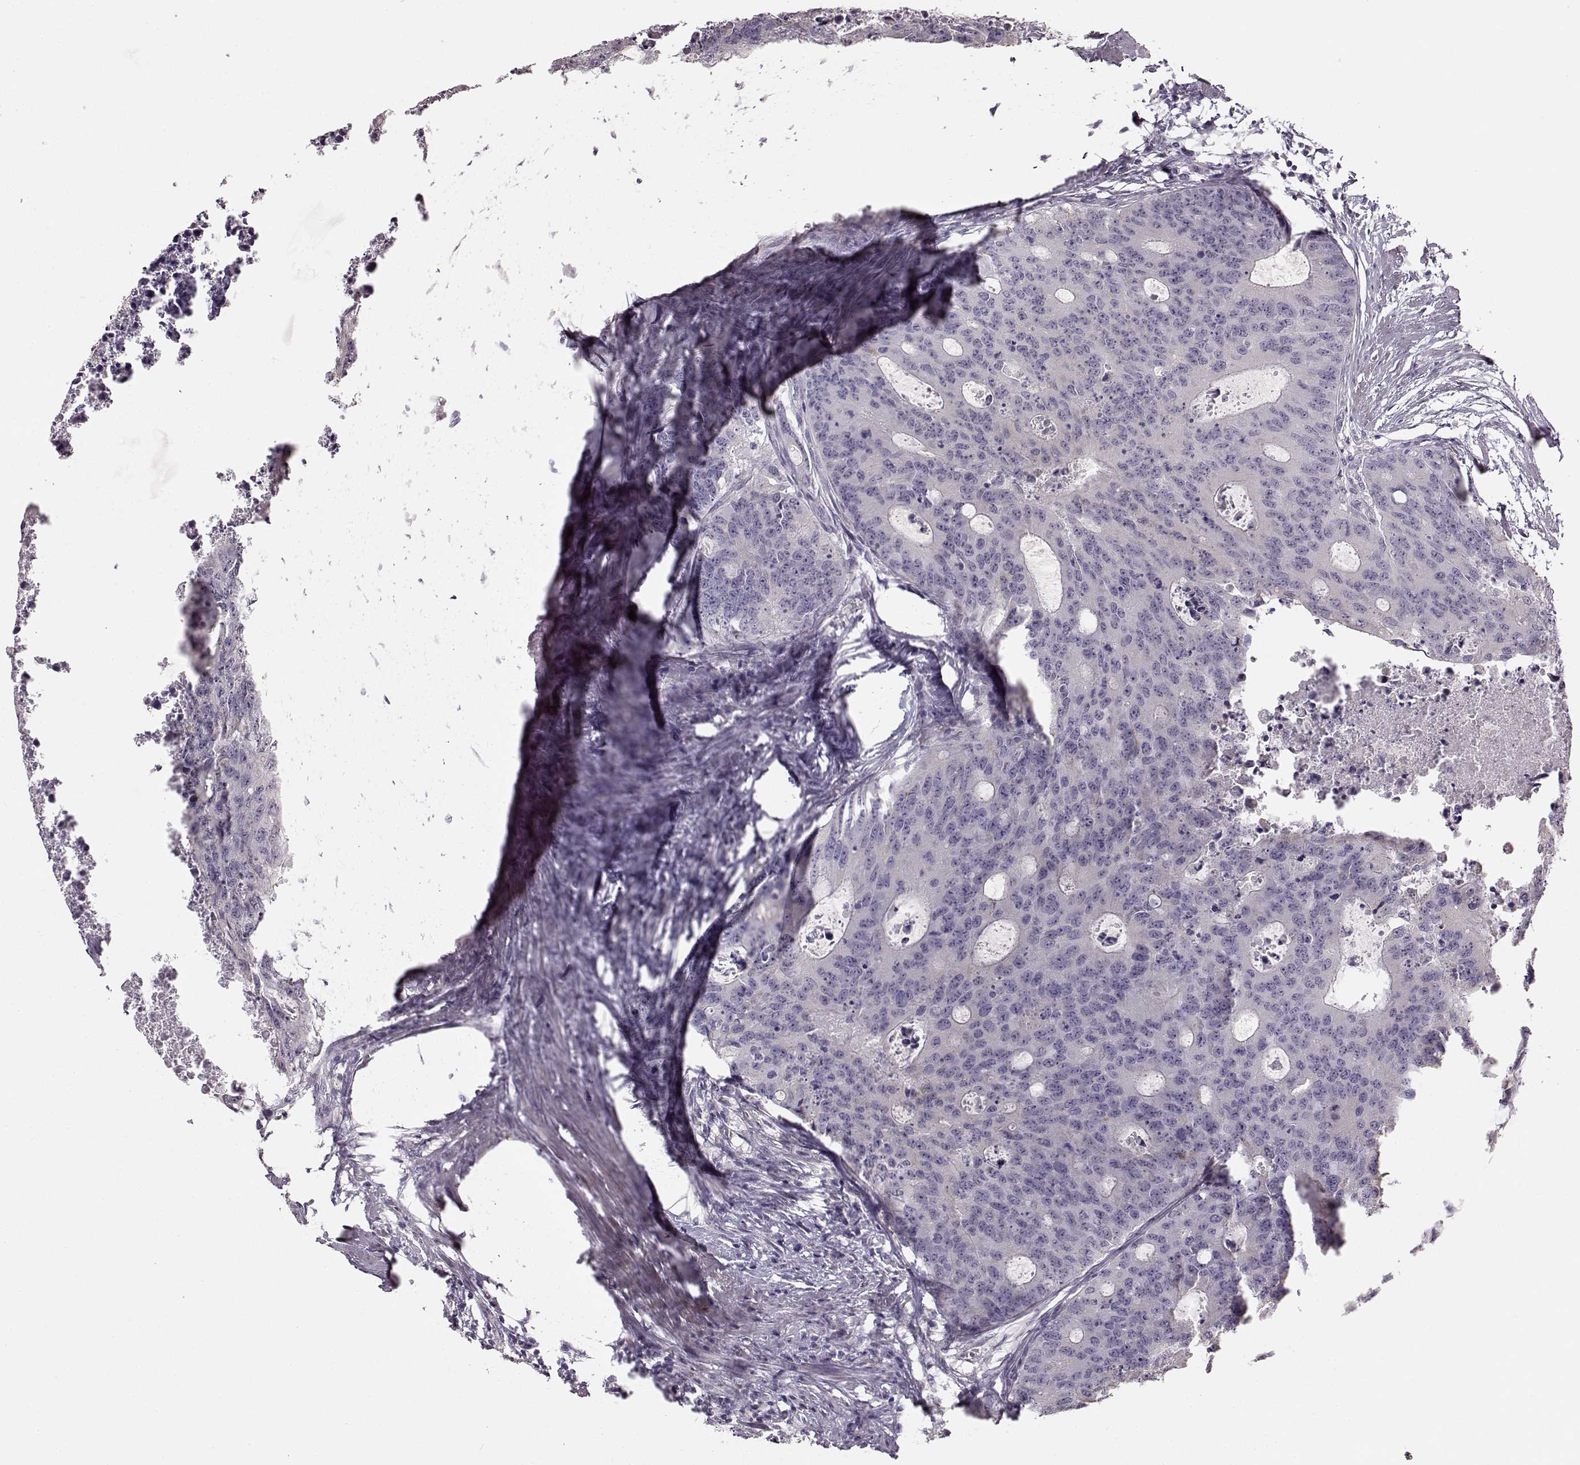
{"staining": {"intensity": "negative", "quantity": "none", "location": "none"}, "tissue": "colorectal cancer", "cell_type": "Tumor cells", "image_type": "cancer", "snomed": [{"axis": "morphology", "description": "Adenocarcinoma, NOS"}, {"axis": "topography", "description": "Colon"}], "caption": "This photomicrograph is of colorectal cancer (adenocarcinoma) stained with immunohistochemistry to label a protein in brown with the nuclei are counter-stained blue. There is no expression in tumor cells.", "gene": "MAP6D1", "patient": {"sex": "male", "age": 67}}